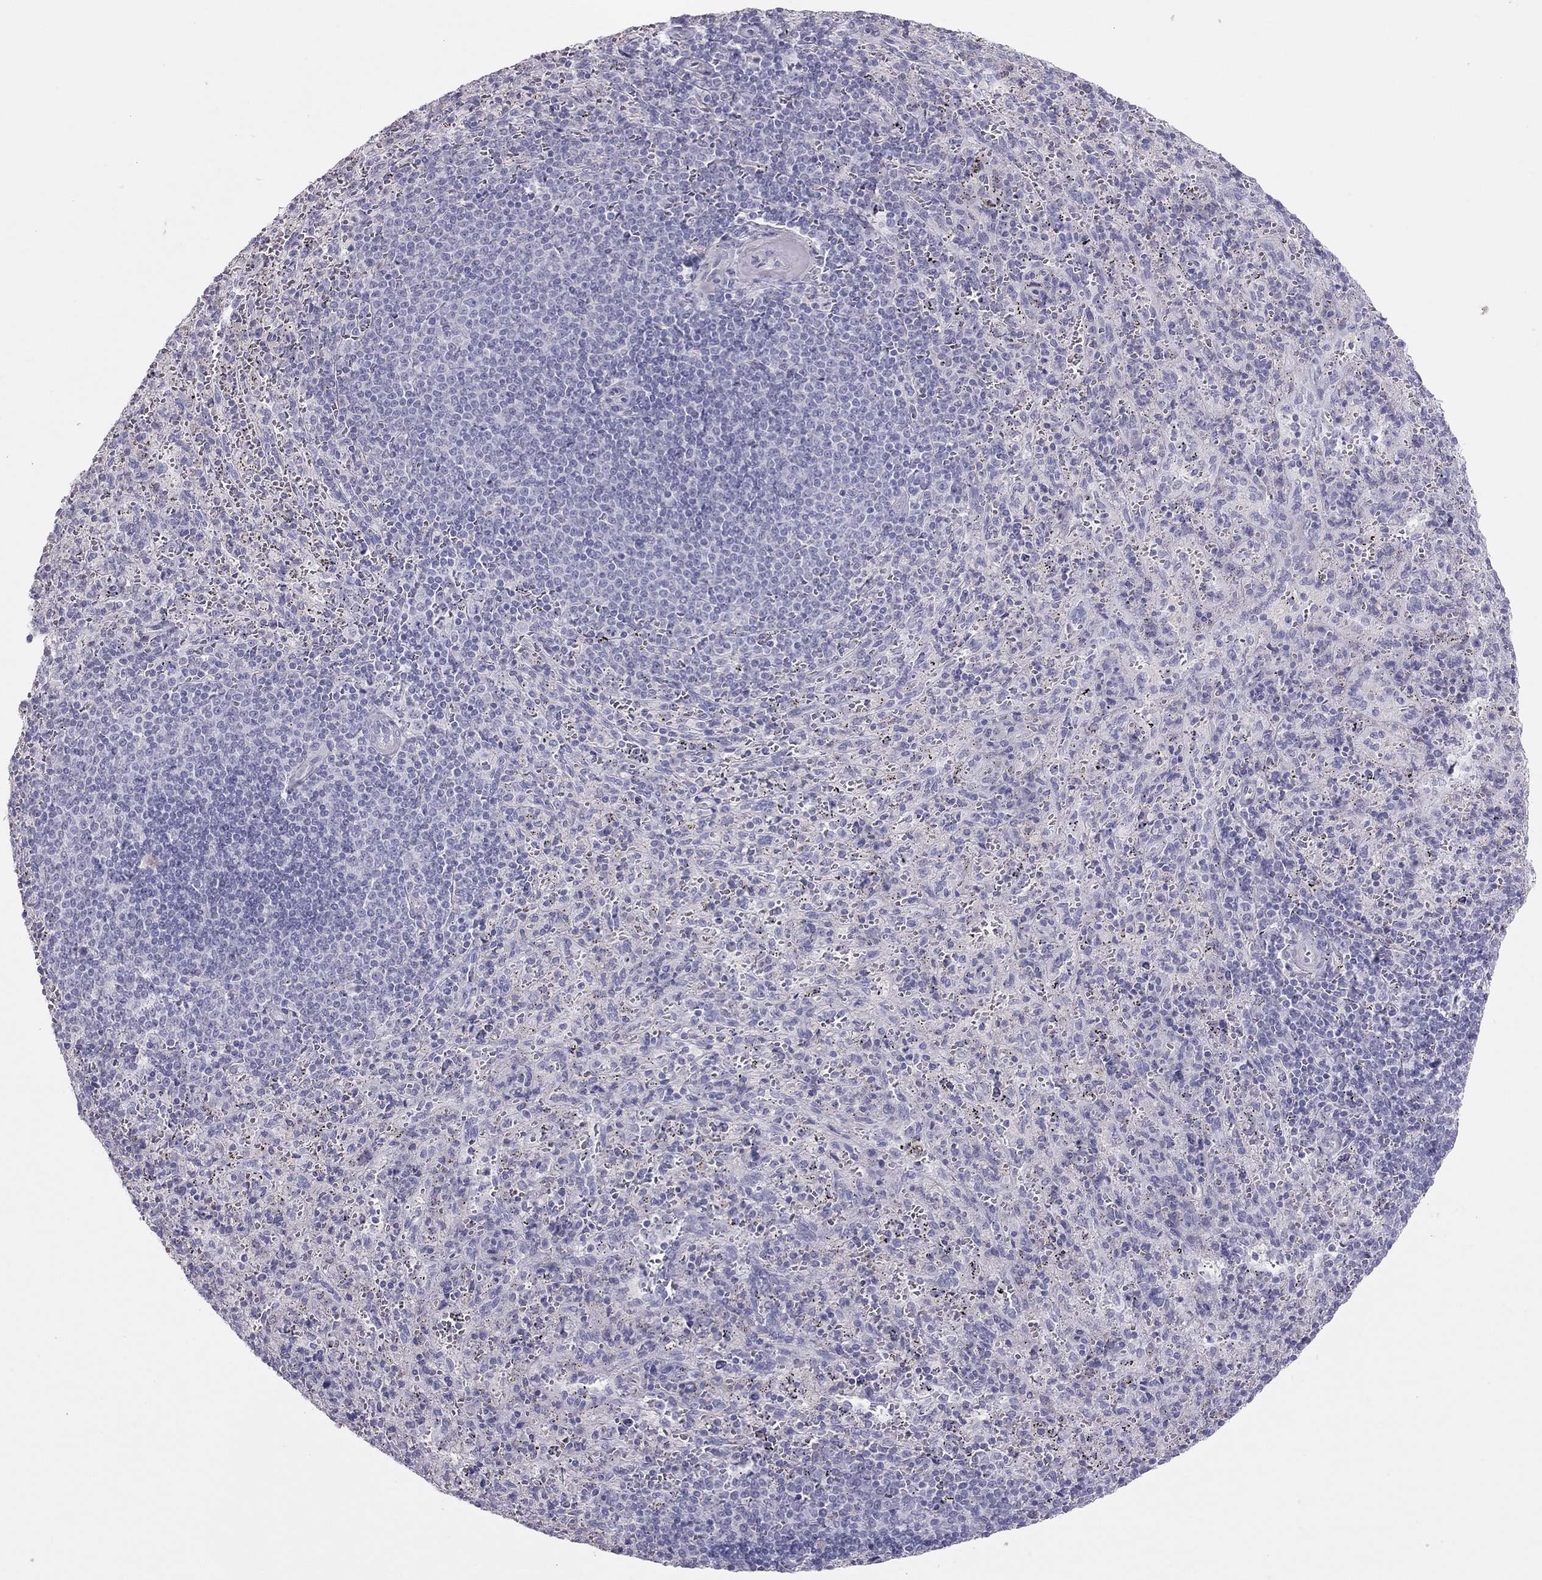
{"staining": {"intensity": "negative", "quantity": "none", "location": "none"}, "tissue": "spleen", "cell_type": "Cells in red pulp", "image_type": "normal", "snomed": [{"axis": "morphology", "description": "Normal tissue, NOS"}, {"axis": "topography", "description": "Spleen"}], "caption": "A photomicrograph of human spleen is negative for staining in cells in red pulp. The staining was performed using DAB to visualize the protein expression in brown, while the nuclei were stained in blue with hematoxylin (Magnification: 20x).", "gene": "SPATA12", "patient": {"sex": "male", "age": 57}}